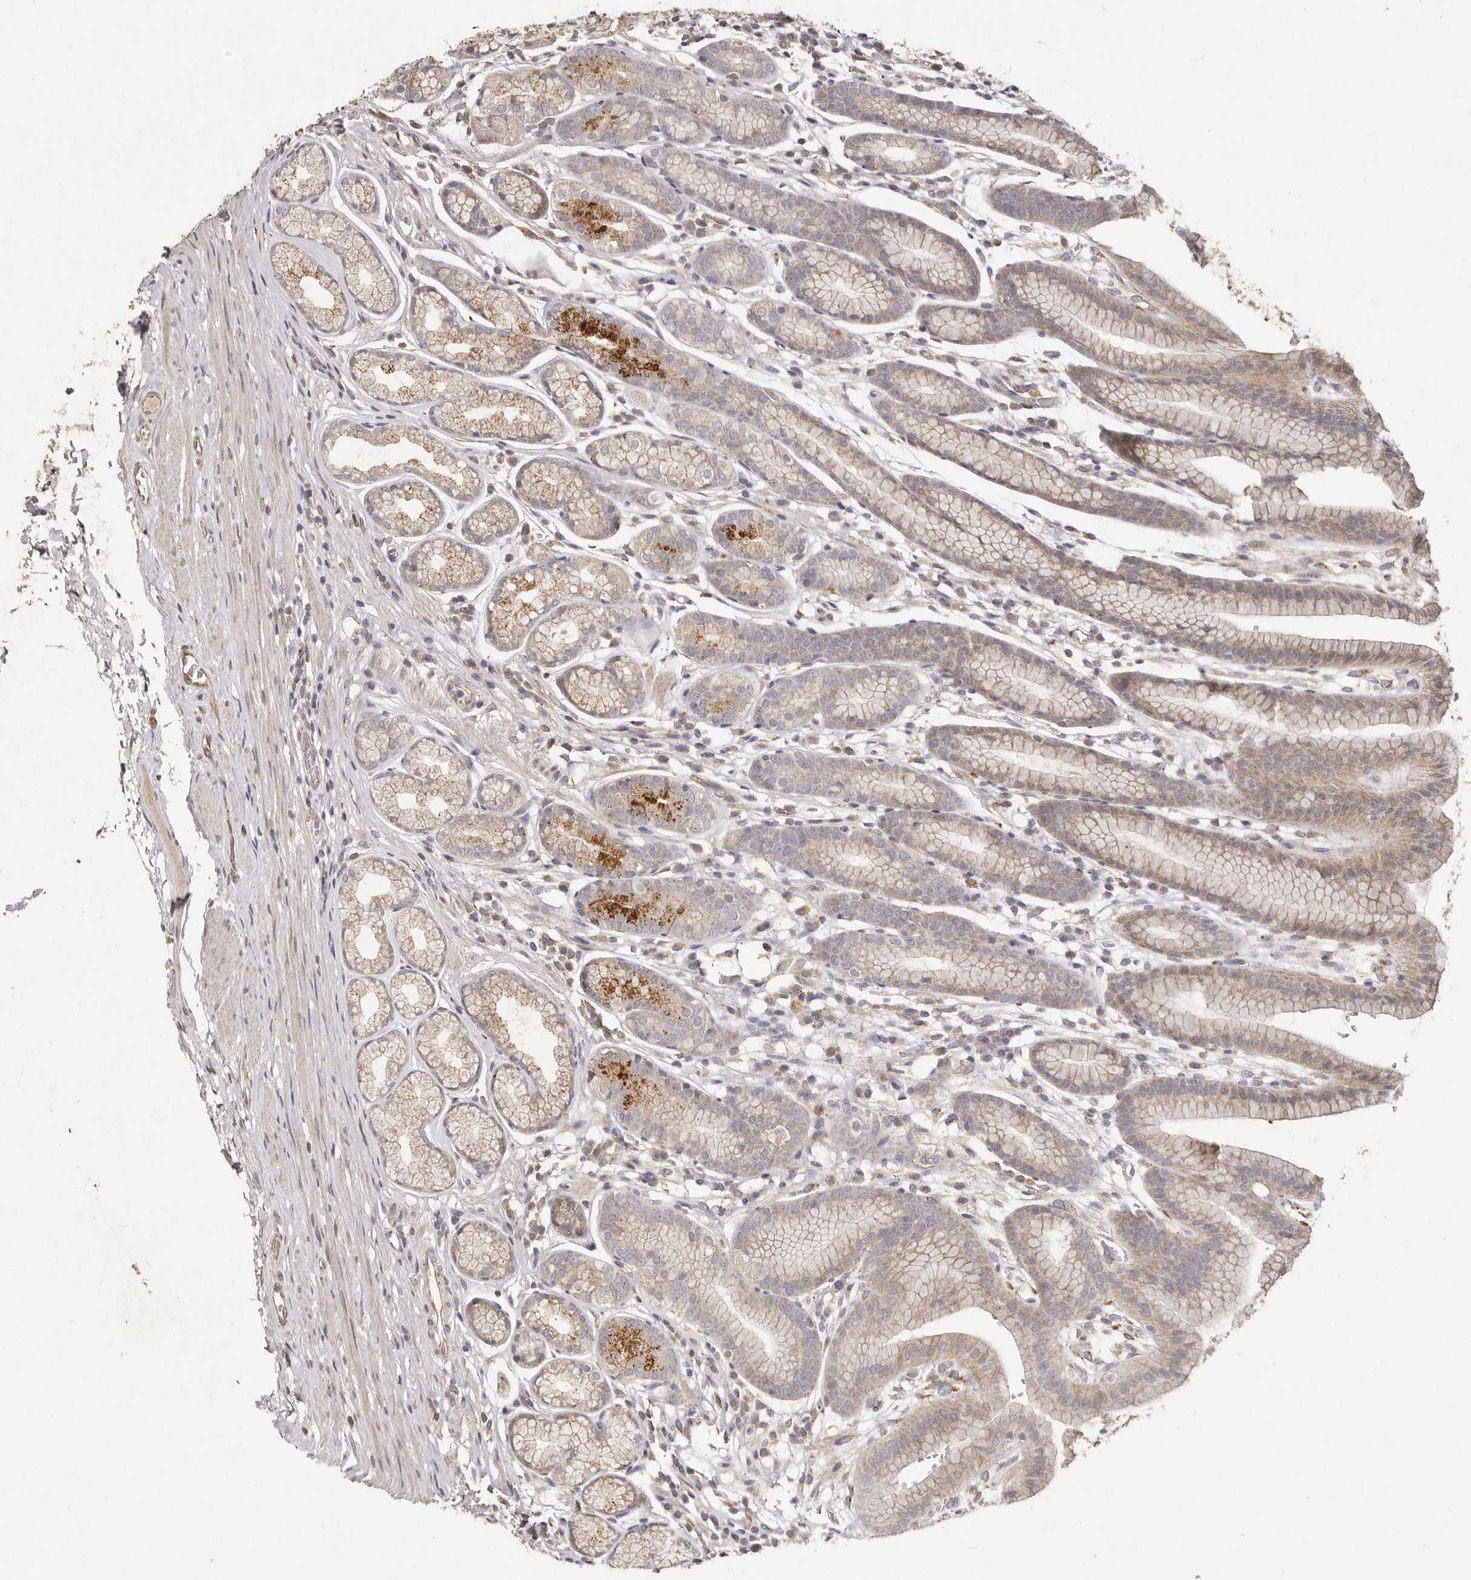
{"staining": {"intensity": "moderate", "quantity": "25%-75%", "location": "cytoplasmic/membranous"}, "tissue": "stomach", "cell_type": "Glandular cells", "image_type": "normal", "snomed": [{"axis": "morphology", "description": "Normal tissue, NOS"}, {"axis": "topography", "description": "Stomach"}], "caption": "IHC image of unremarkable stomach: human stomach stained using immunohistochemistry displays medium levels of moderate protein expression localized specifically in the cytoplasmic/membranous of glandular cells, appearing as a cytoplasmic/membranous brown color.", "gene": "PLOD2", "patient": {"sex": "male", "age": 42}}